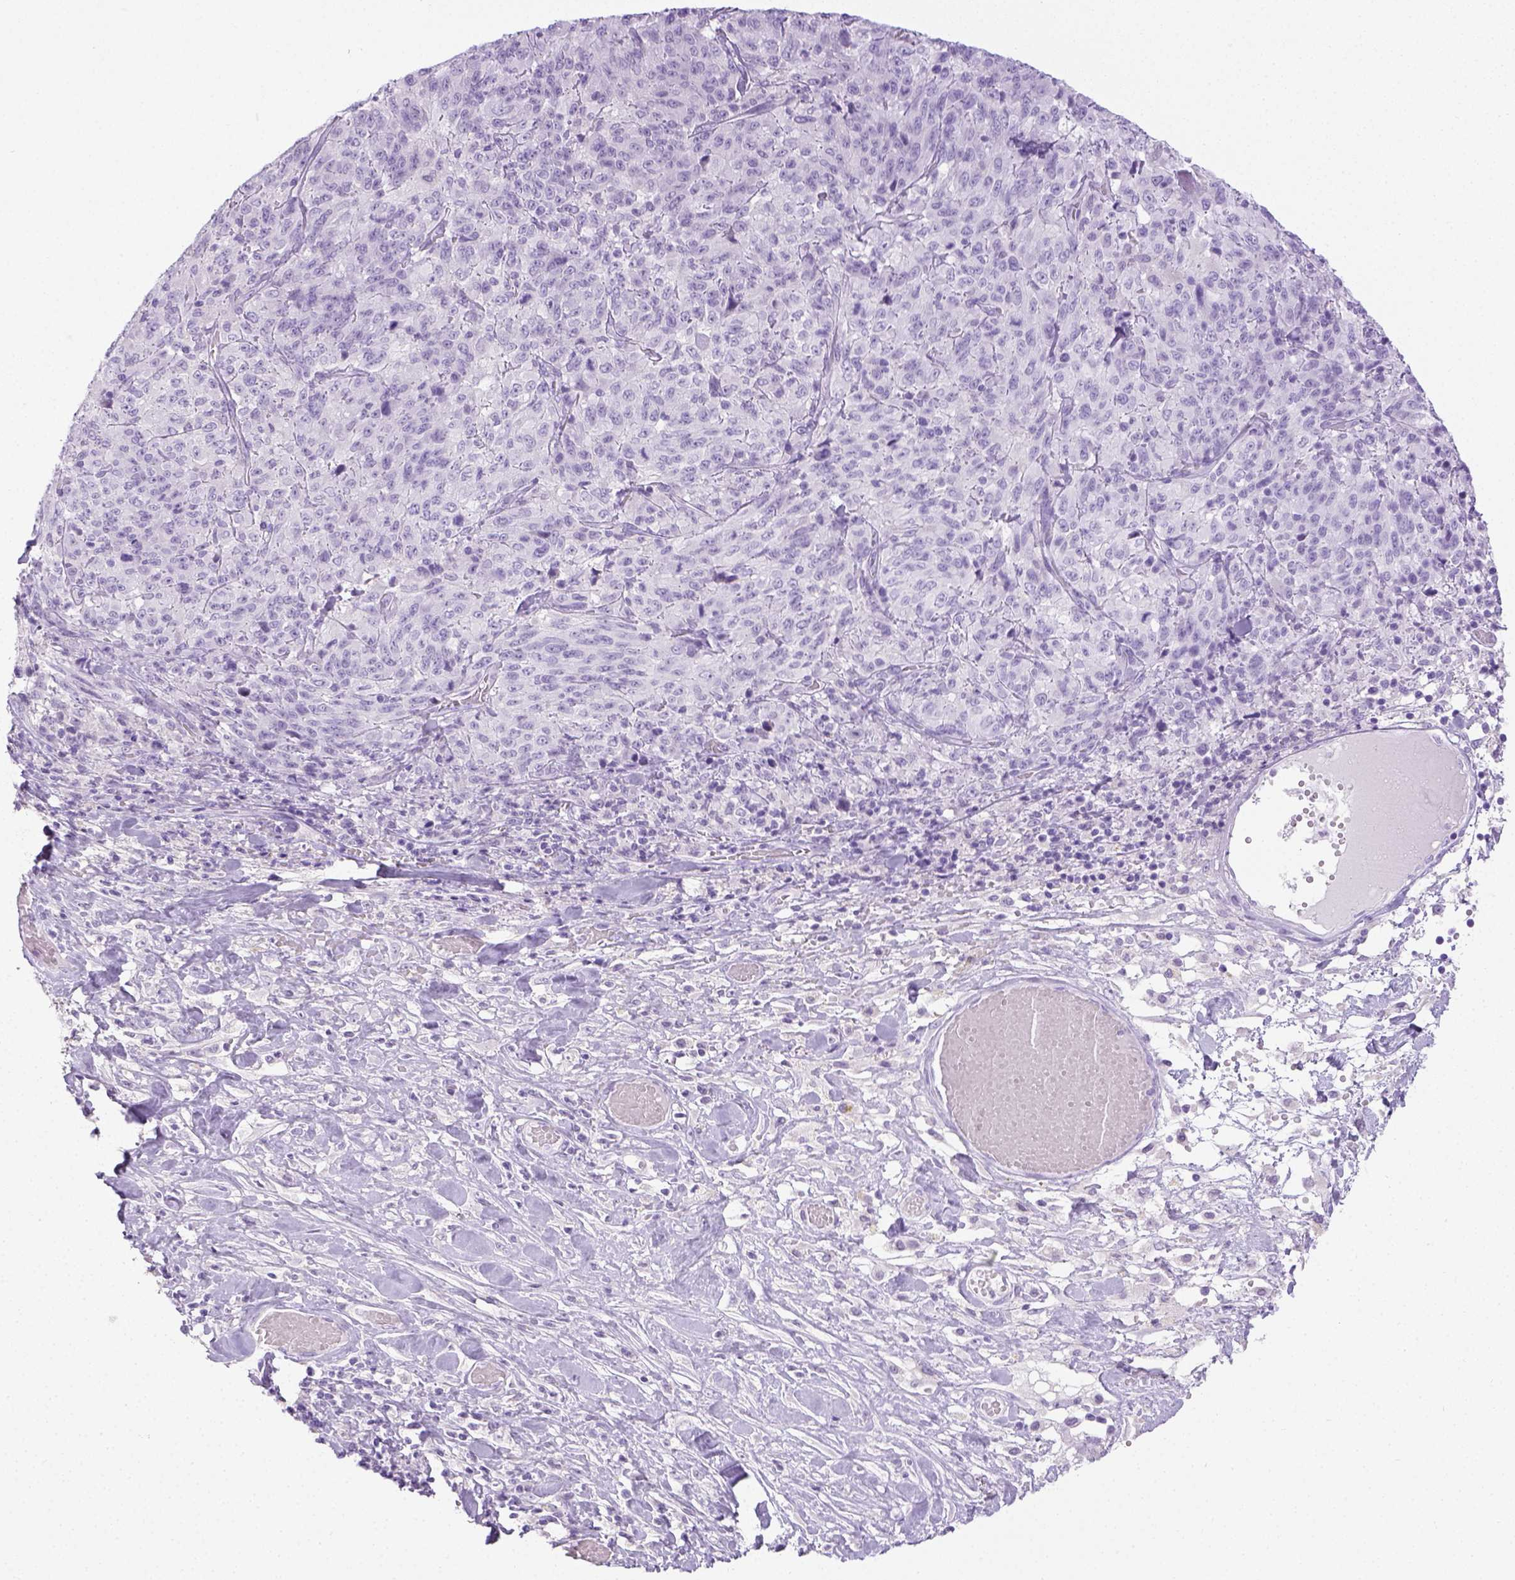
{"staining": {"intensity": "negative", "quantity": "none", "location": "none"}, "tissue": "melanoma", "cell_type": "Tumor cells", "image_type": "cancer", "snomed": [{"axis": "morphology", "description": "Malignant melanoma, NOS"}, {"axis": "topography", "description": "Skin"}], "caption": "Immunohistochemistry histopathology image of melanoma stained for a protein (brown), which displays no positivity in tumor cells.", "gene": "LGSN", "patient": {"sex": "female", "age": 91}}